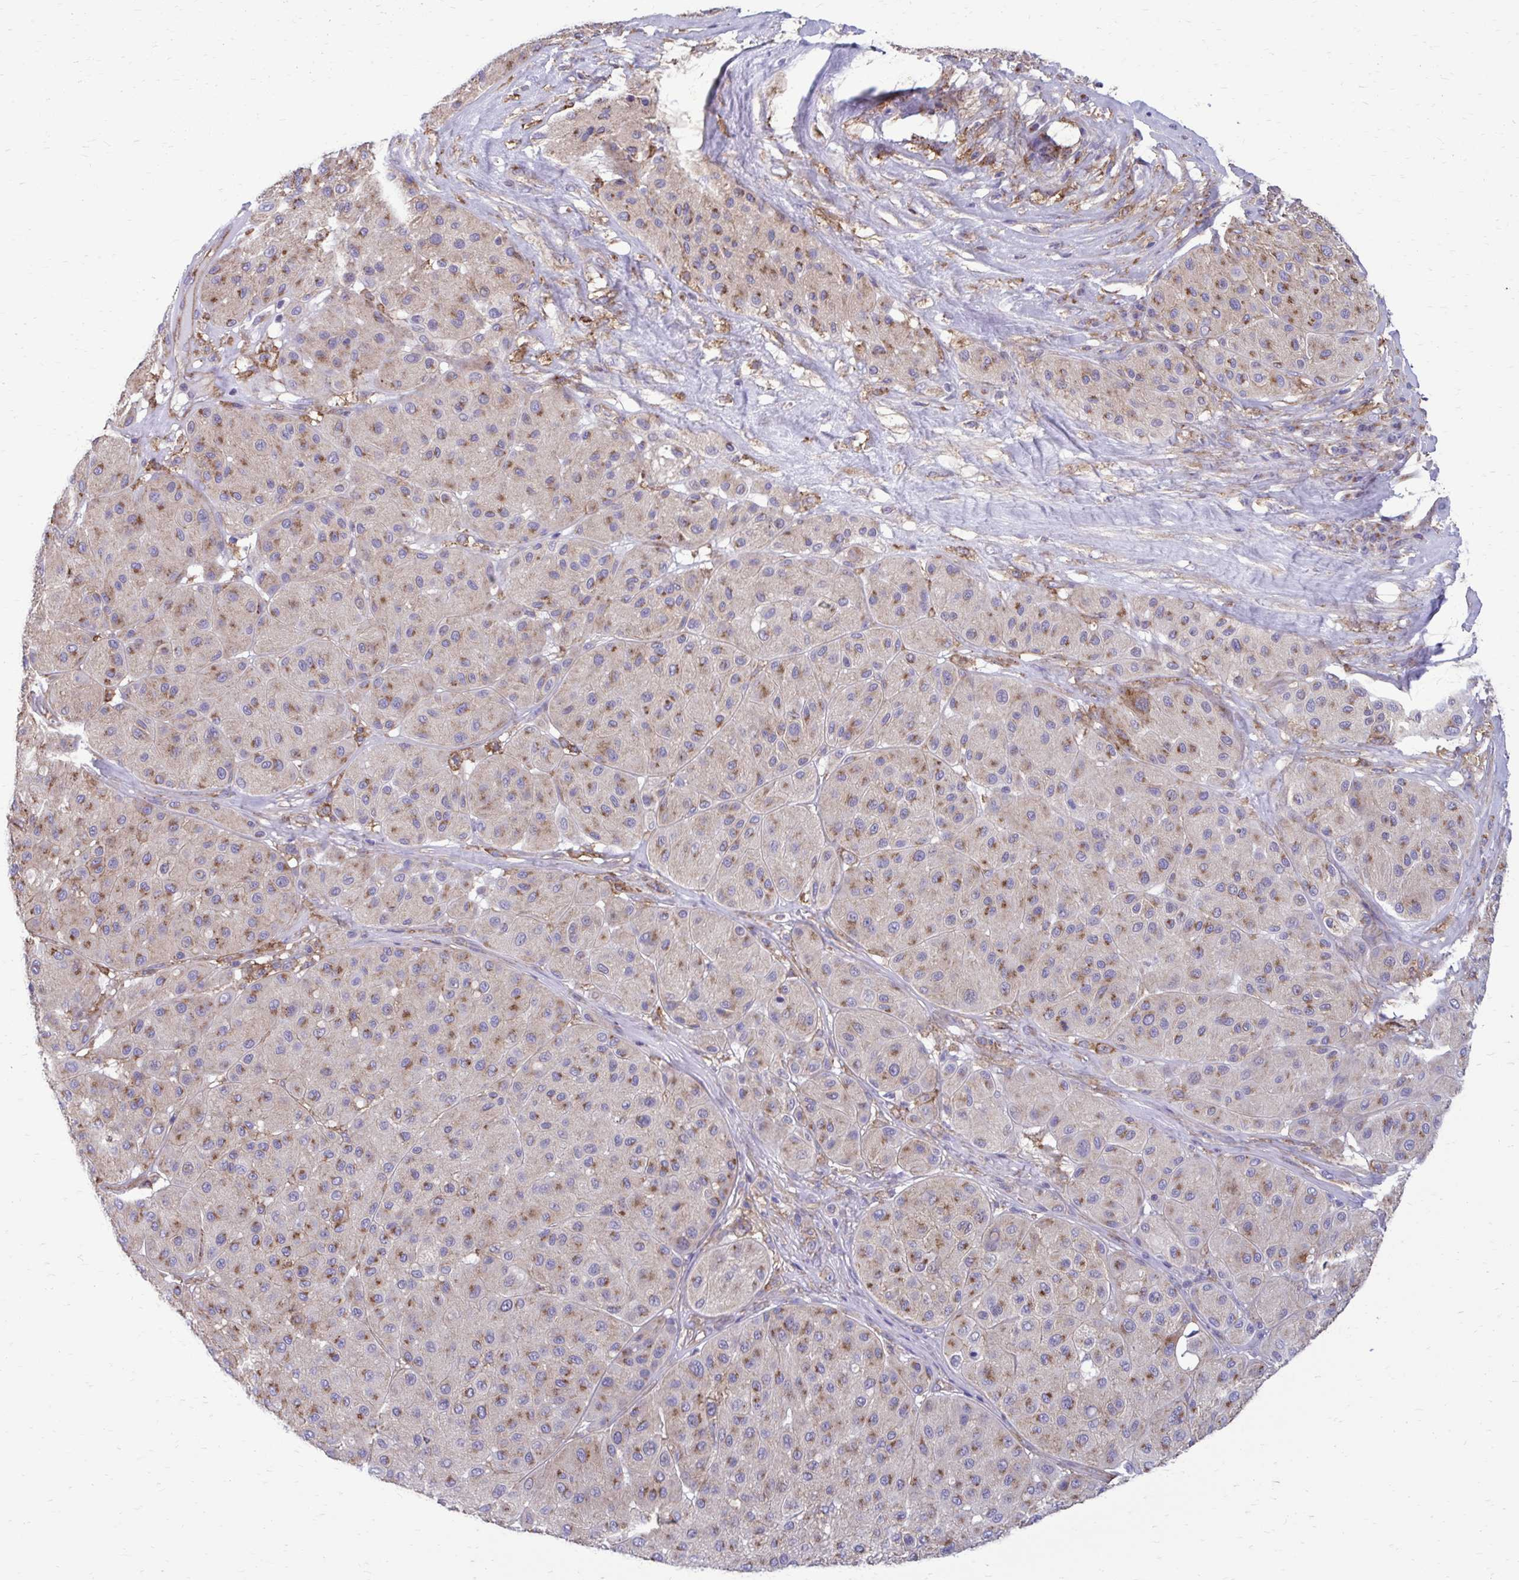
{"staining": {"intensity": "moderate", "quantity": "25%-75%", "location": "cytoplasmic/membranous"}, "tissue": "melanoma", "cell_type": "Tumor cells", "image_type": "cancer", "snomed": [{"axis": "morphology", "description": "Malignant melanoma, Metastatic site"}, {"axis": "topography", "description": "Smooth muscle"}], "caption": "An IHC photomicrograph of neoplastic tissue is shown. Protein staining in brown highlights moderate cytoplasmic/membranous positivity in malignant melanoma (metastatic site) within tumor cells. (Stains: DAB in brown, nuclei in blue, Microscopy: brightfield microscopy at high magnification).", "gene": "CLTA", "patient": {"sex": "male", "age": 41}}